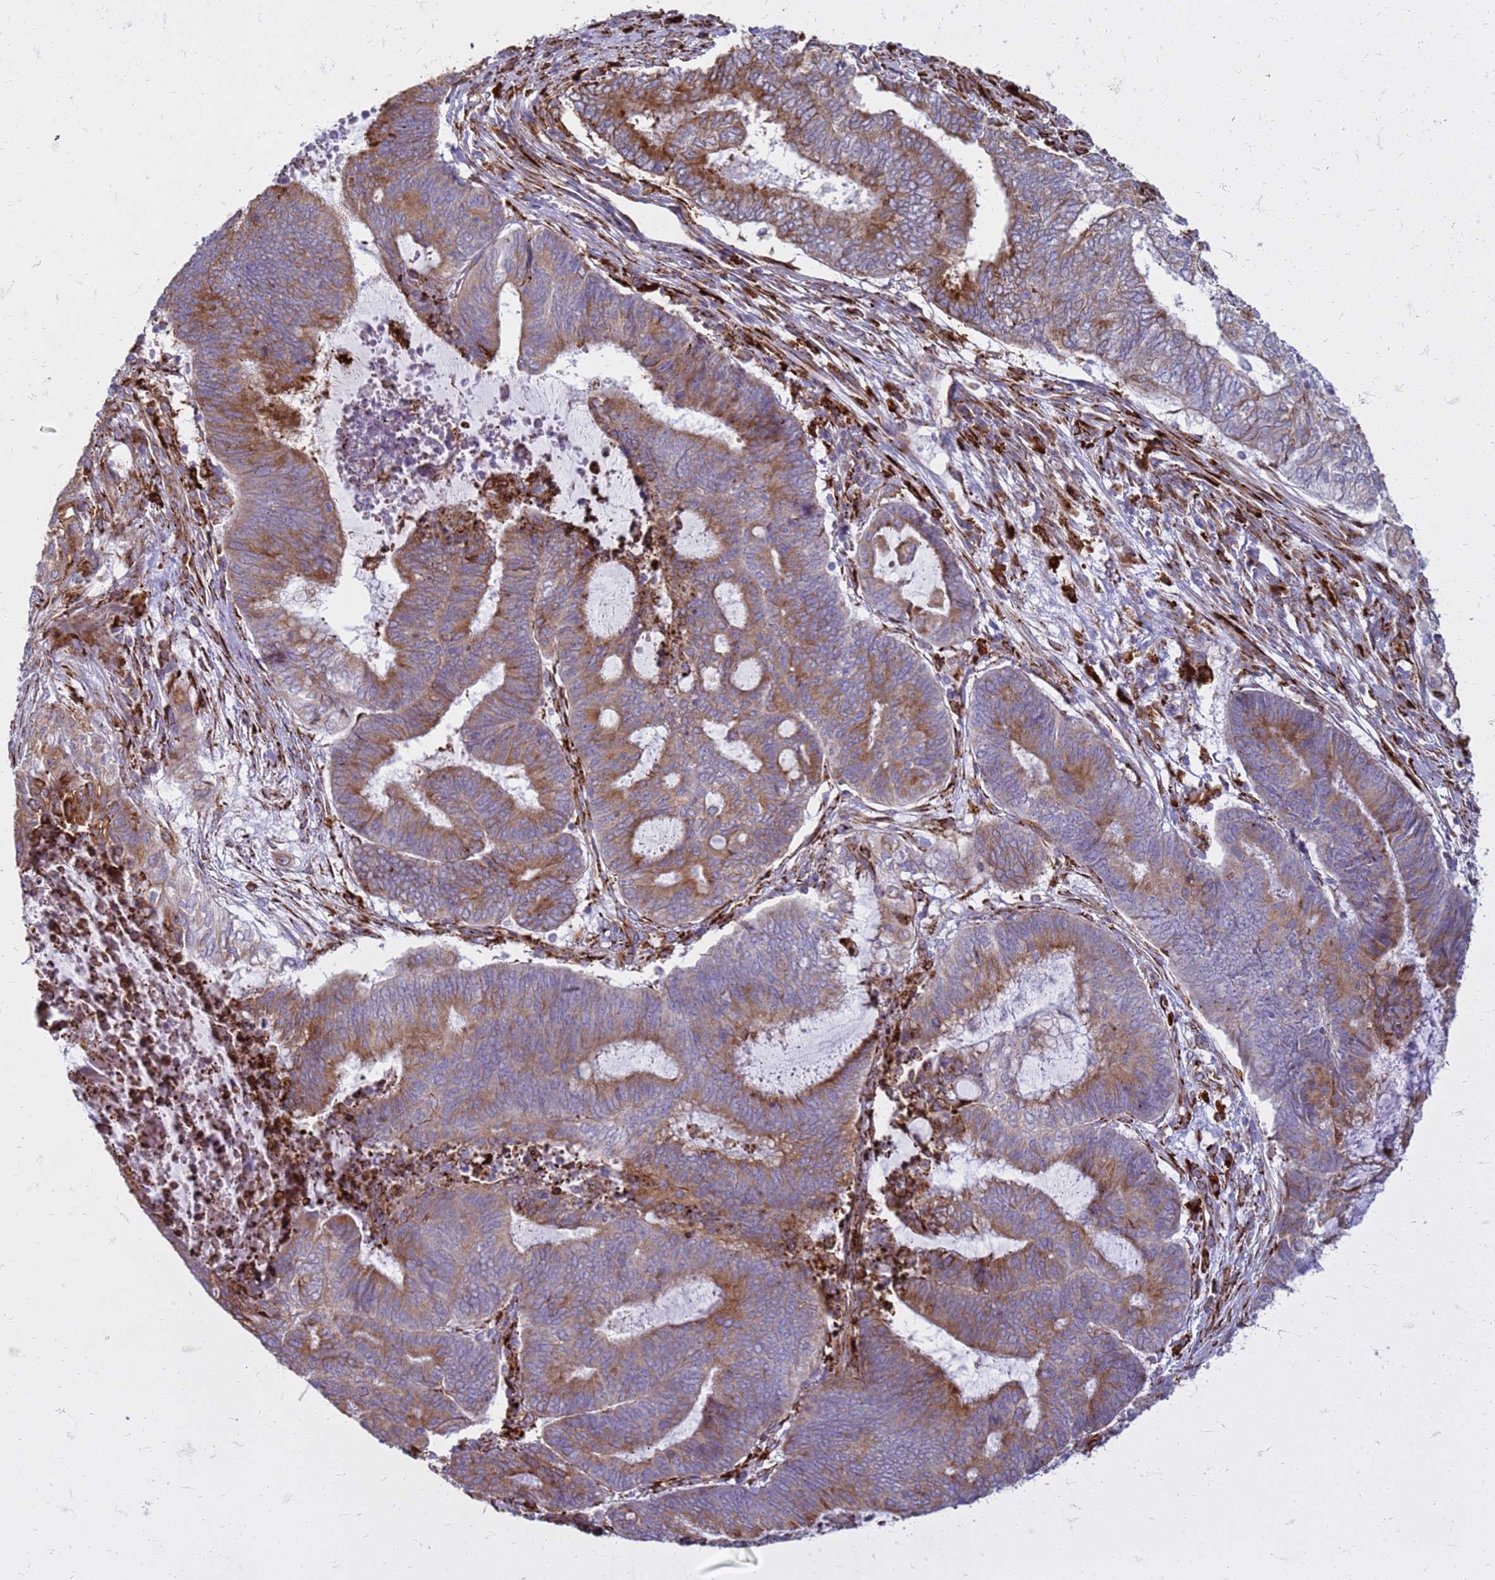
{"staining": {"intensity": "moderate", "quantity": ">75%", "location": "cytoplasmic/membranous"}, "tissue": "endometrial cancer", "cell_type": "Tumor cells", "image_type": "cancer", "snomed": [{"axis": "morphology", "description": "Adenocarcinoma, NOS"}, {"axis": "topography", "description": "Uterus"}, {"axis": "topography", "description": "Endometrium"}], "caption": "The immunohistochemical stain highlights moderate cytoplasmic/membranous expression in tumor cells of endometrial adenocarcinoma tissue.", "gene": "PDK3", "patient": {"sex": "female", "age": 70}}